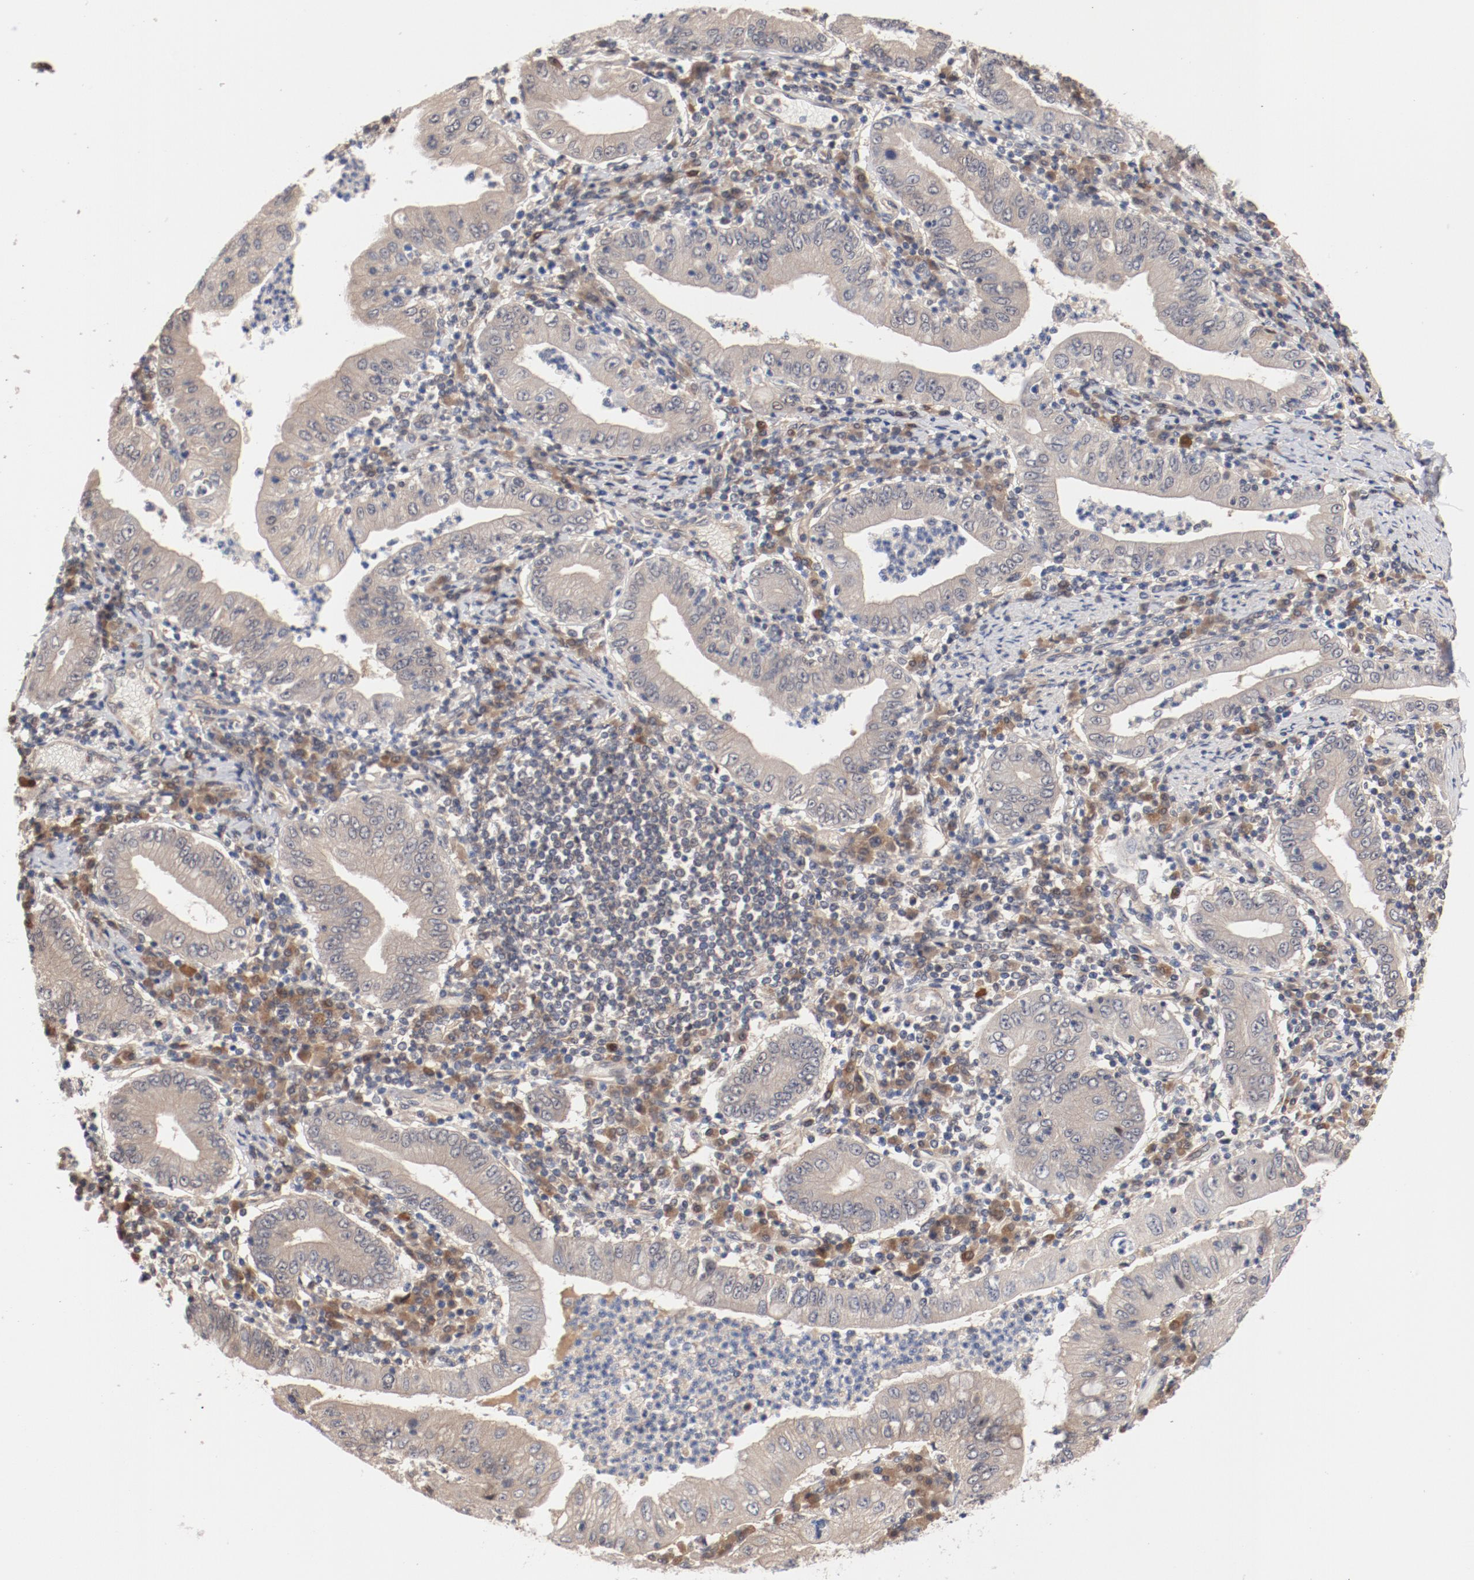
{"staining": {"intensity": "negative", "quantity": "none", "location": "none"}, "tissue": "stomach cancer", "cell_type": "Tumor cells", "image_type": "cancer", "snomed": [{"axis": "morphology", "description": "Normal tissue, NOS"}, {"axis": "morphology", "description": "Adenocarcinoma, NOS"}, {"axis": "topography", "description": "Esophagus"}, {"axis": "topography", "description": "Stomach, upper"}, {"axis": "topography", "description": "Peripheral nerve tissue"}], "caption": "An immunohistochemistry micrograph of stomach adenocarcinoma is shown. There is no staining in tumor cells of stomach adenocarcinoma.", "gene": "PITPNM2", "patient": {"sex": "male", "age": 62}}